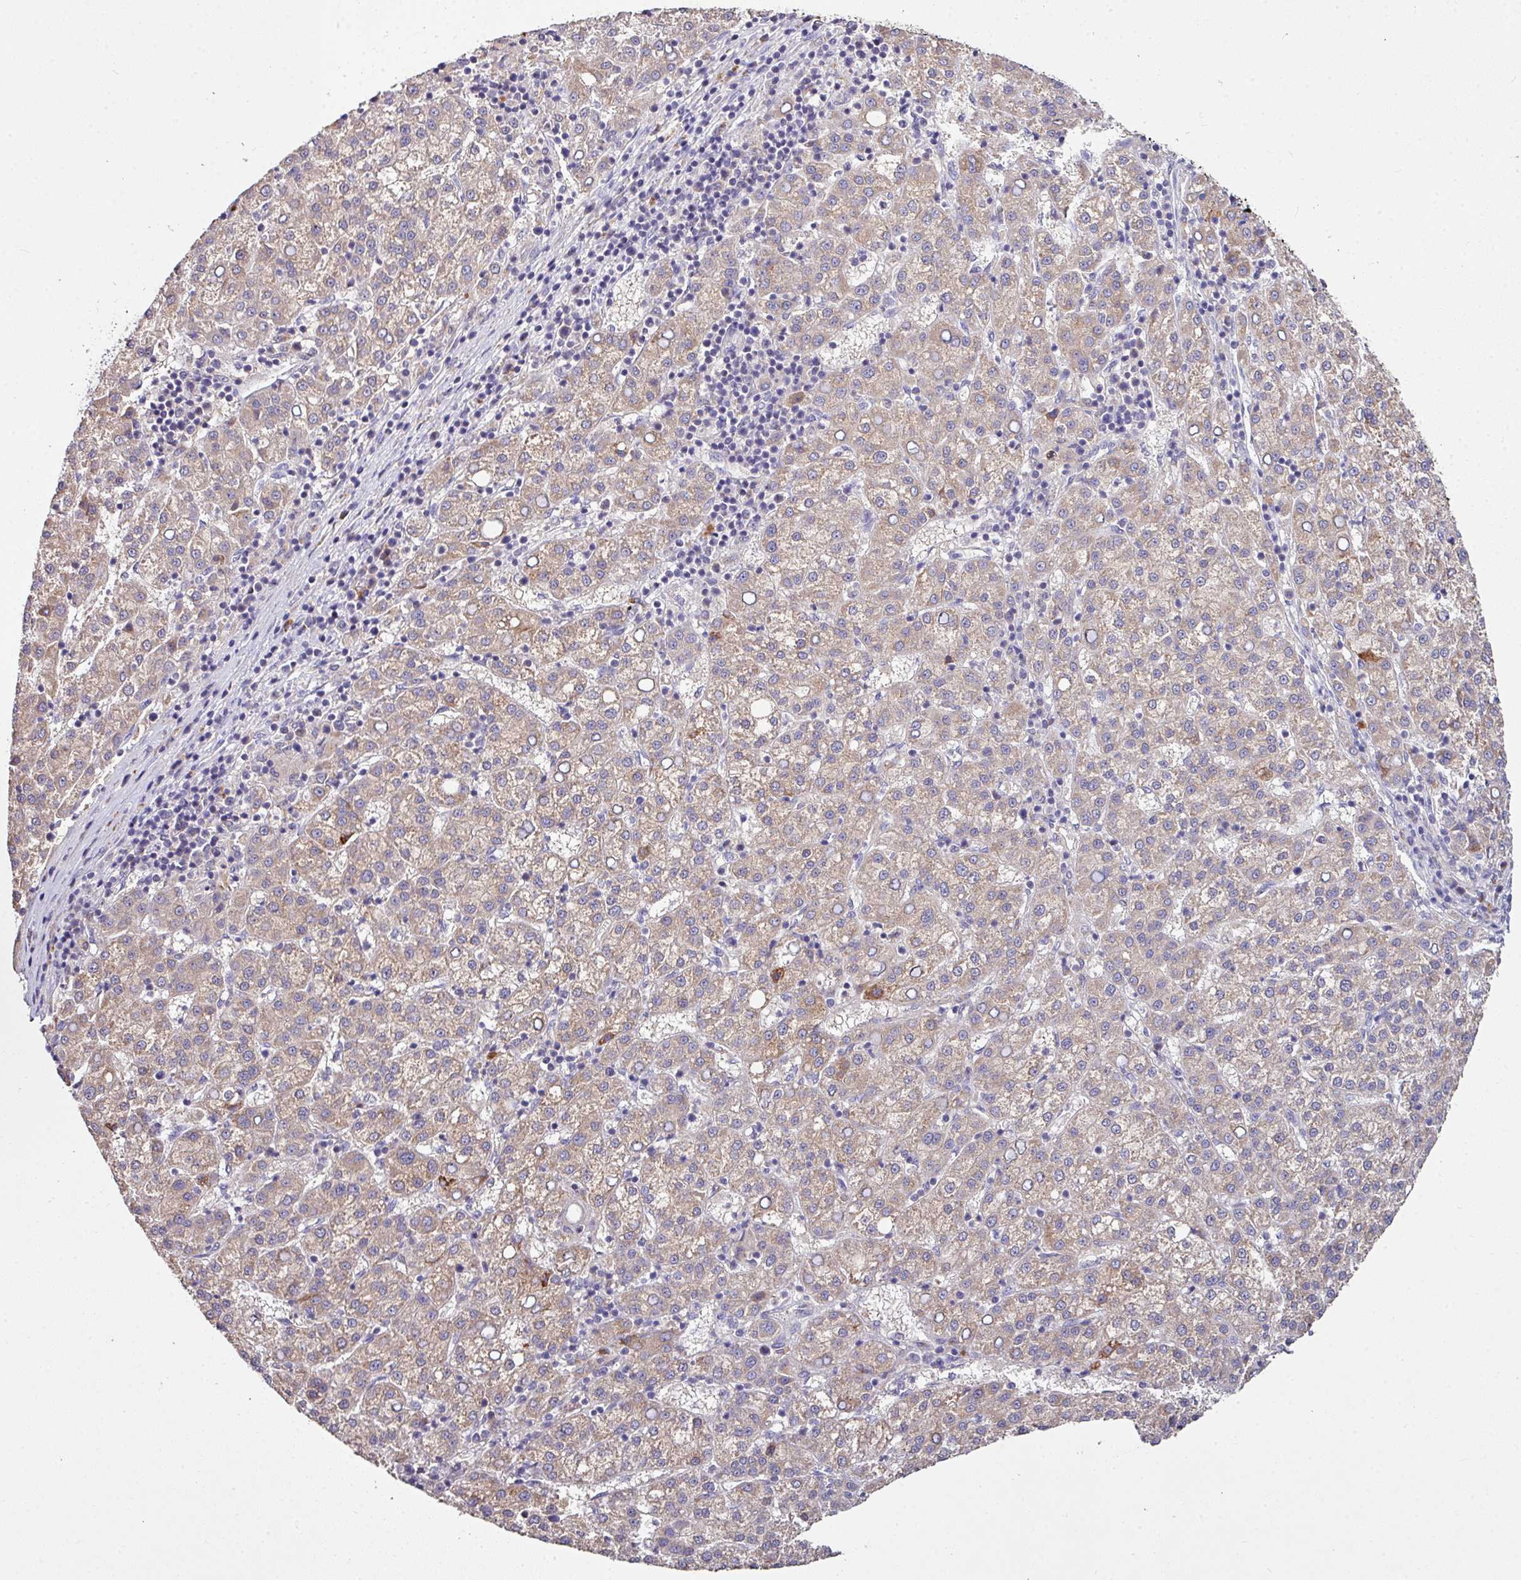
{"staining": {"intensity": "weak", "quantity": ">75%", "location": "cytoplasmic/membranous"}, "tissue": "liver cancer", "cell_type": "Tumor cells", "image_type": "cancer", "snomed": [{"axis": "morphology", "description": "Carcinoma, Hepatocellular, NOS"}, {"axis": "topography", "description": "Liver"}], "caption": "This photomicrograph demonstrates immunohistochemistry (IHC) staining of liver cancer, with low weak cytoplasmic/membranous staining in about >75% of tumor cells.", "gene": "AEBP2", "patient": {"sex": "female", "age": 58}}